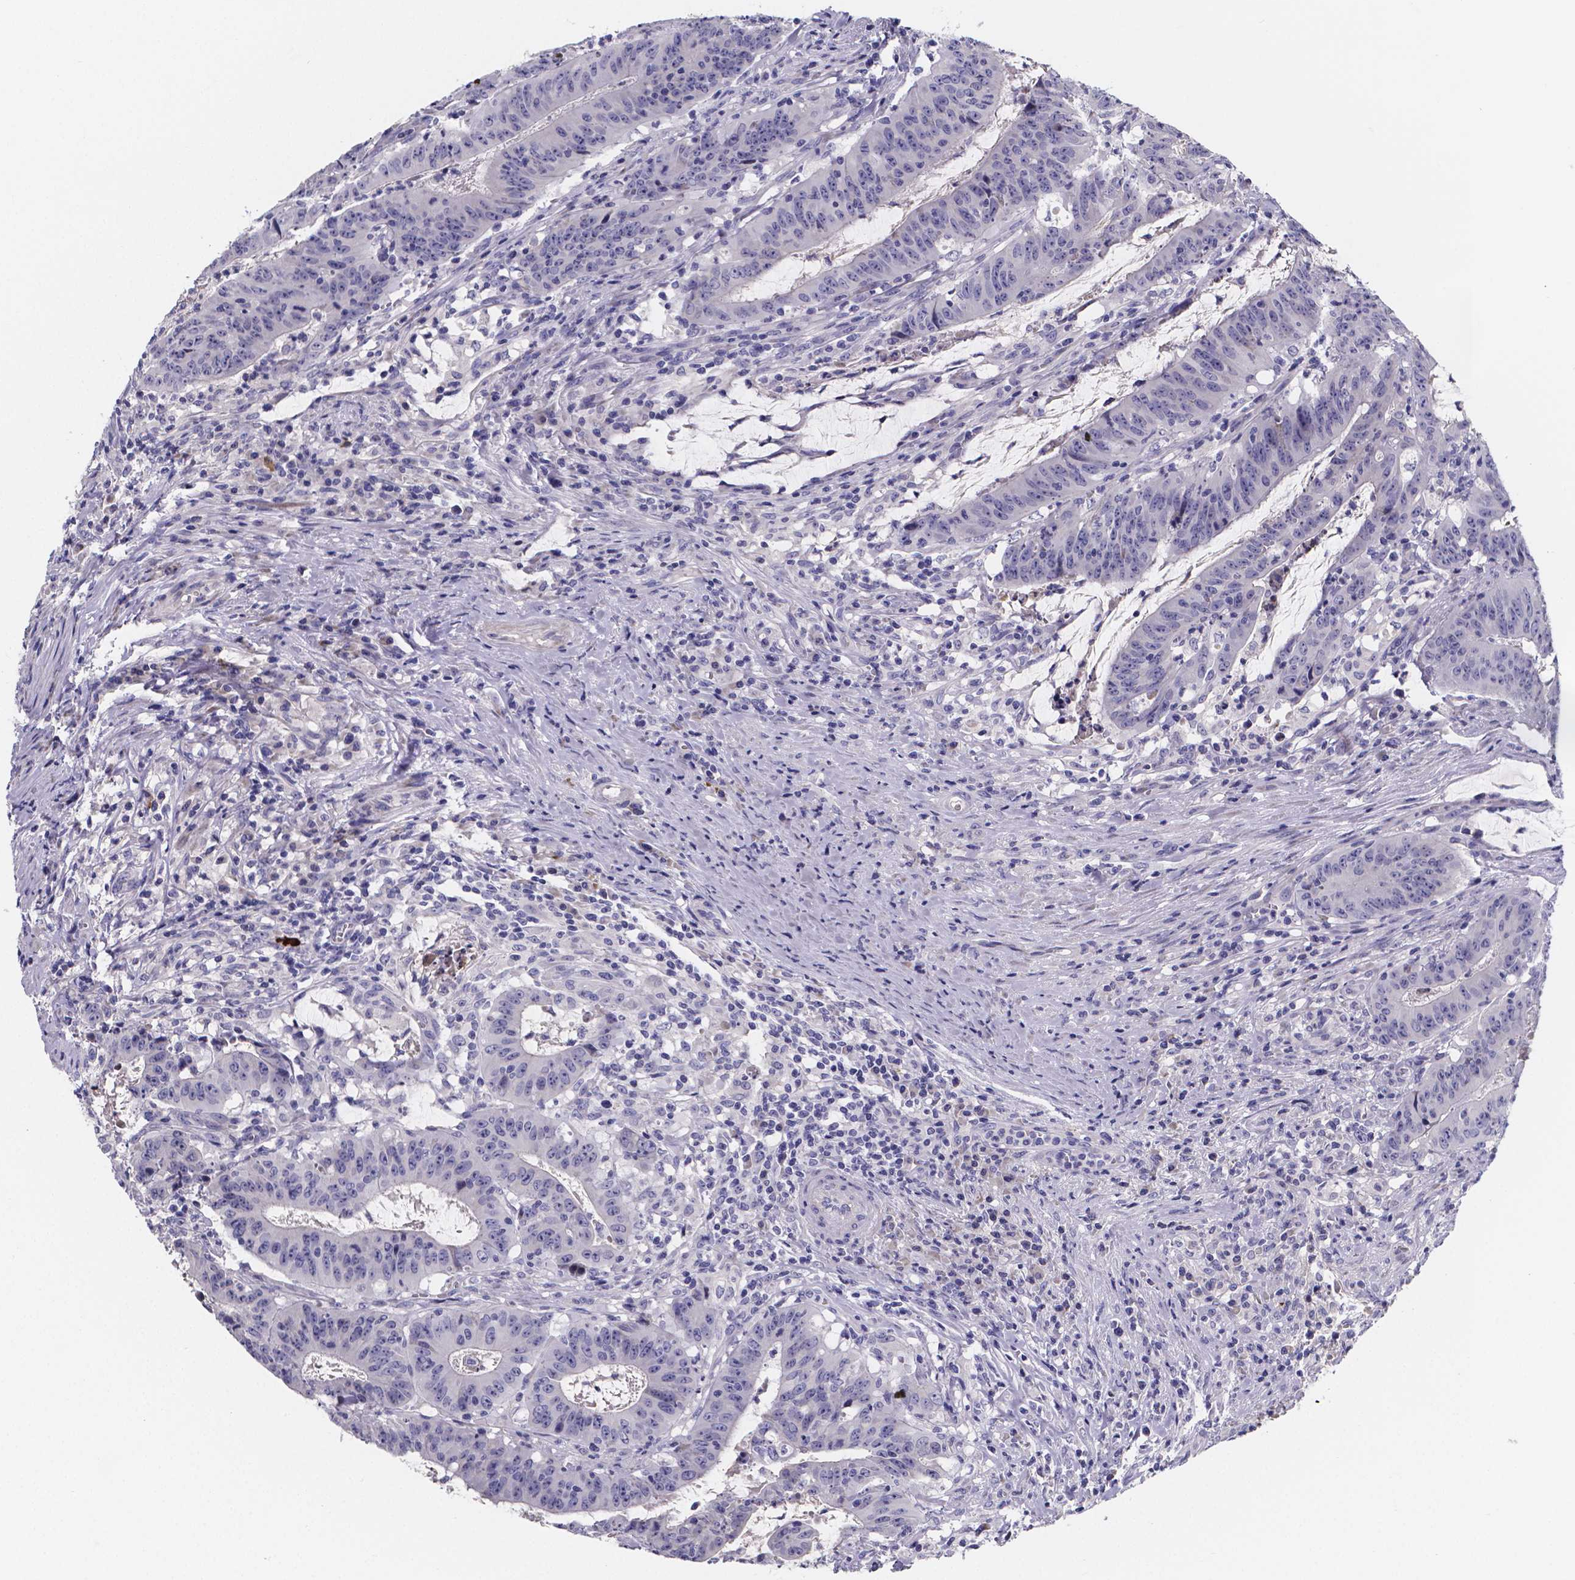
{"staining": {"intensity": "negative", "quantity": "none", "location": "none"}, "tissue": "colorectal cancer", "cell_type": "Tumor cells", "image_type": "cancer", "snomed": [{"axis": "morphology", "description": "Adenocarcinoma, NOS"}, {"axis": "topography", "description": "Colon"}], "caption": "Tumor cells show no significant staining in colorectal cancer (adenocarcinoma). The staining was performed using DAB to visualize the protein expression in brown, while the nuclei were stained in blue with hematoxylin (Magnification: 20x).", "gene": "GABRA3", "patient": {"sex": "male", "age": 33}}